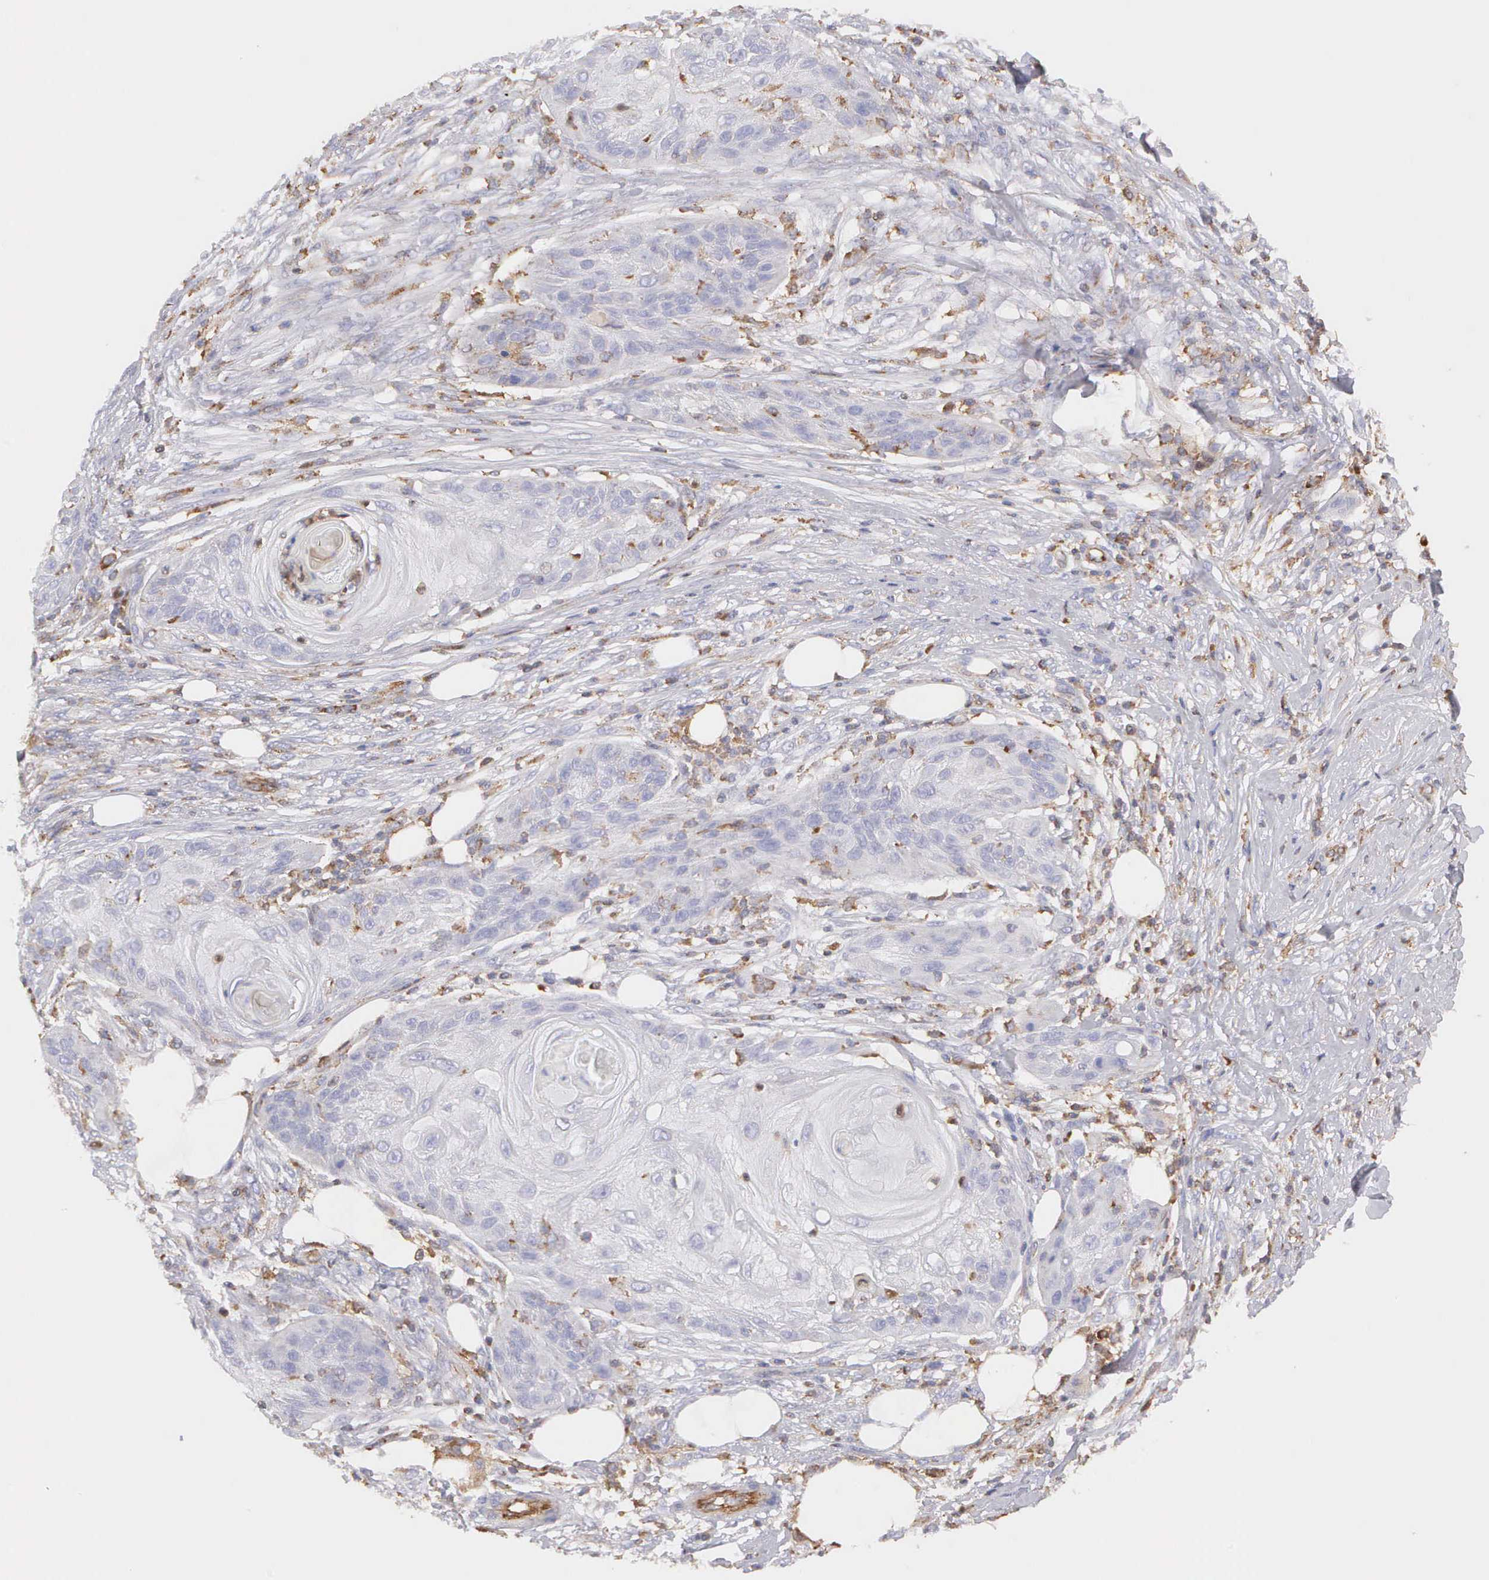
{"staining": {"intensity": "negative", "quantity": "none", "location": "none"}, "tissue": "skin cancer", "cell_type": "Tumor cells", "image_type": "cancer", "snomed": [{"axis": "morphology", "description": "Squamous cell carcinoma, NOS"}, {"axis": "topography", "description": "Skin"}], "caption": "IHC of skin cancer (squamous cell carcinoma) demonstrates no expression in tumor cells. Nuclei are stained in blue.", "gene": "ARHGAP4", "patient": {"sex": "female", "age": 88}}